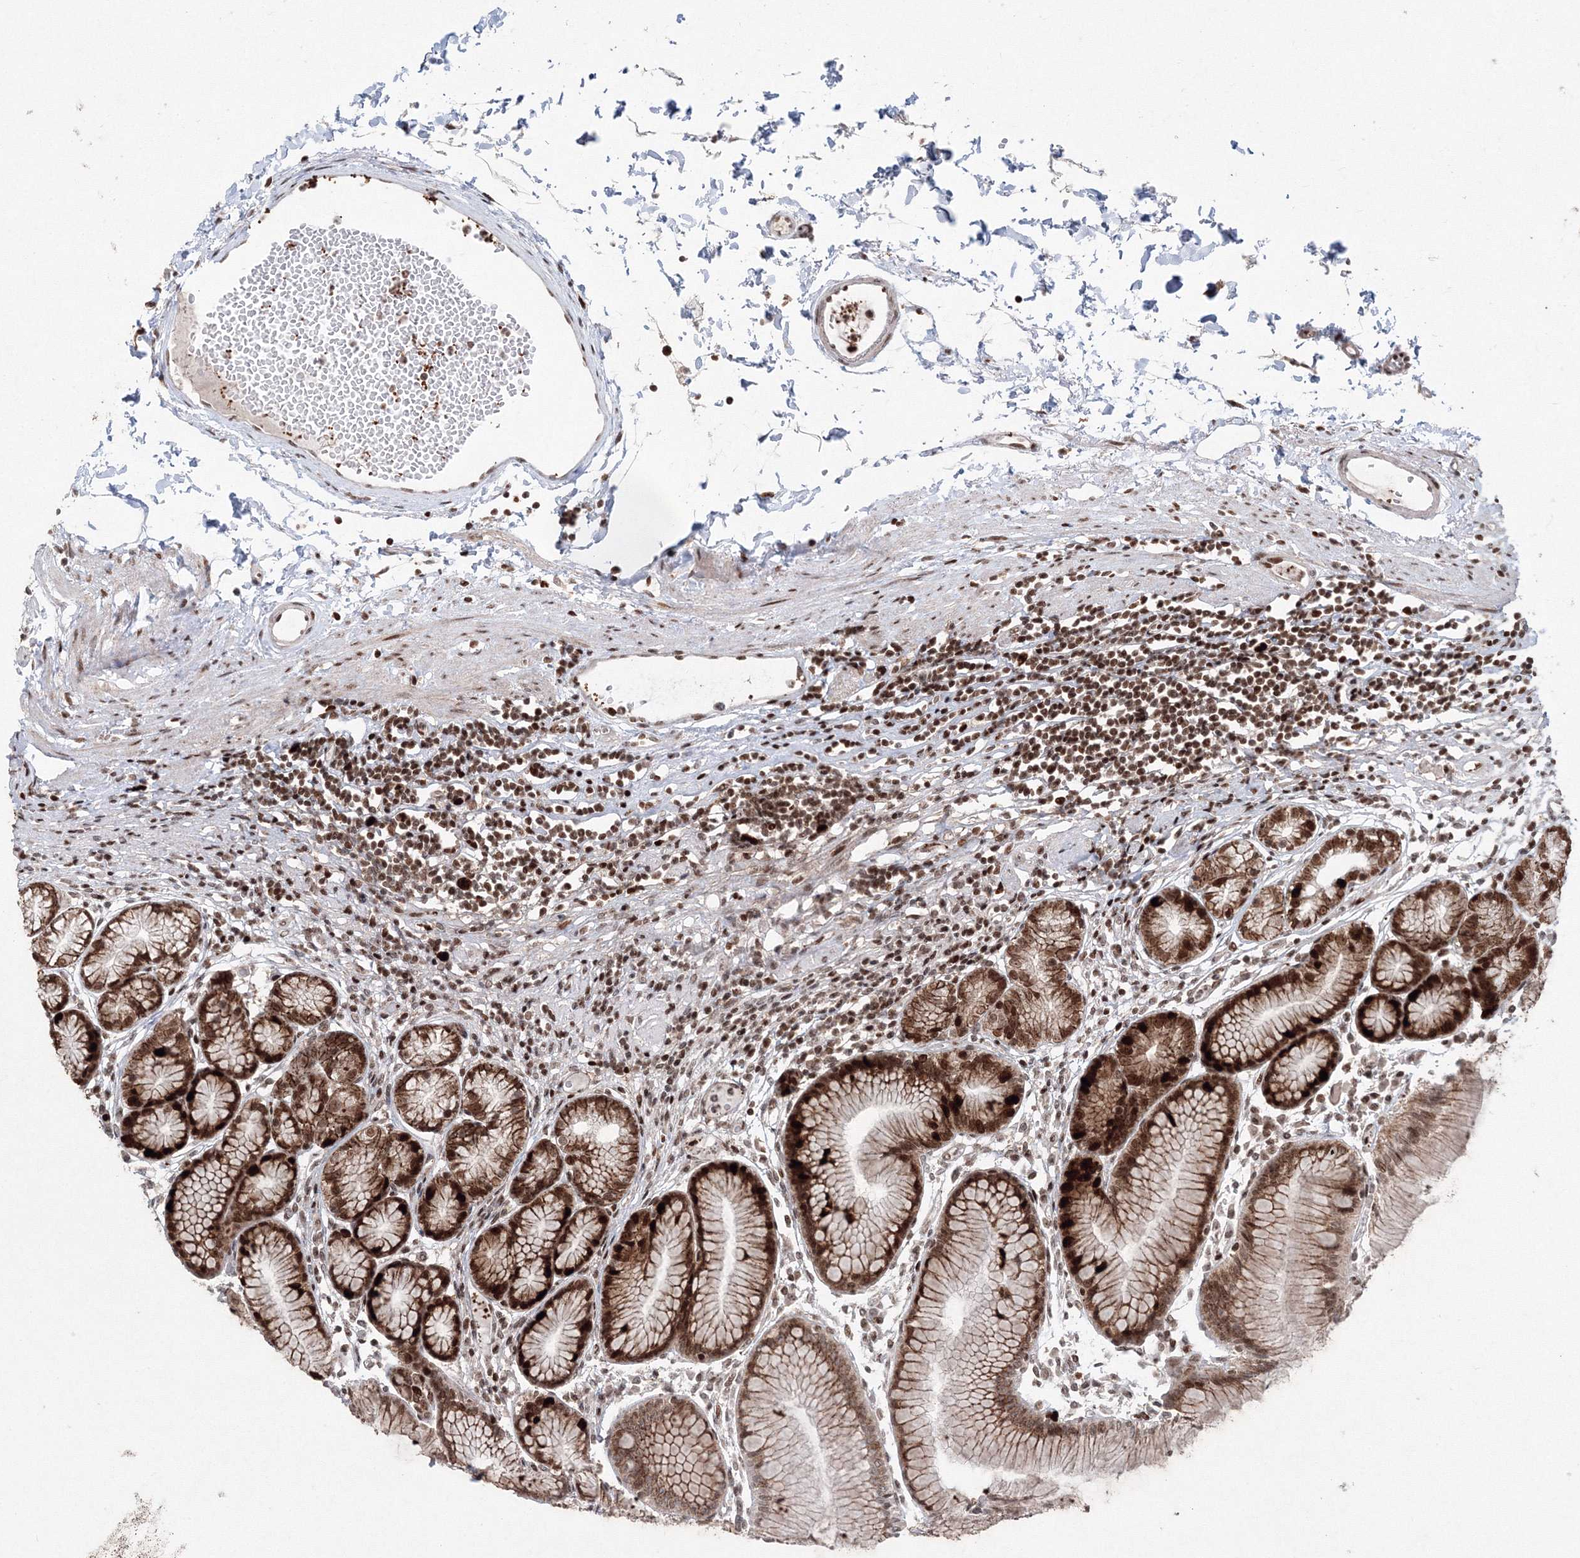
{"staining": {"intensity": "strong", "quantity": ">75%", "location": "cytoplasmic/membranous,nuclear"}, "tissue": "stomach", "cell_type": "Glandular cells", "image_type": "normal", "snomed": [{"axis": "morphology", "description": "Normal tissue, NOS"}, {"axis": "topography", "description": "Stomach"}], "caption": "Protein analysis of benign stomach demonstrates strong cytoplasmic/membranous,nuclear staining in approximately >75% of glandular cells. The staining was performed using DAB to visualize the protein expression in brown, while the nuclei were stained in blue with hematoxylin (Magnification: 20x).", "gene": "LIG1", "patient": {"sex": "female", "age": 57}}